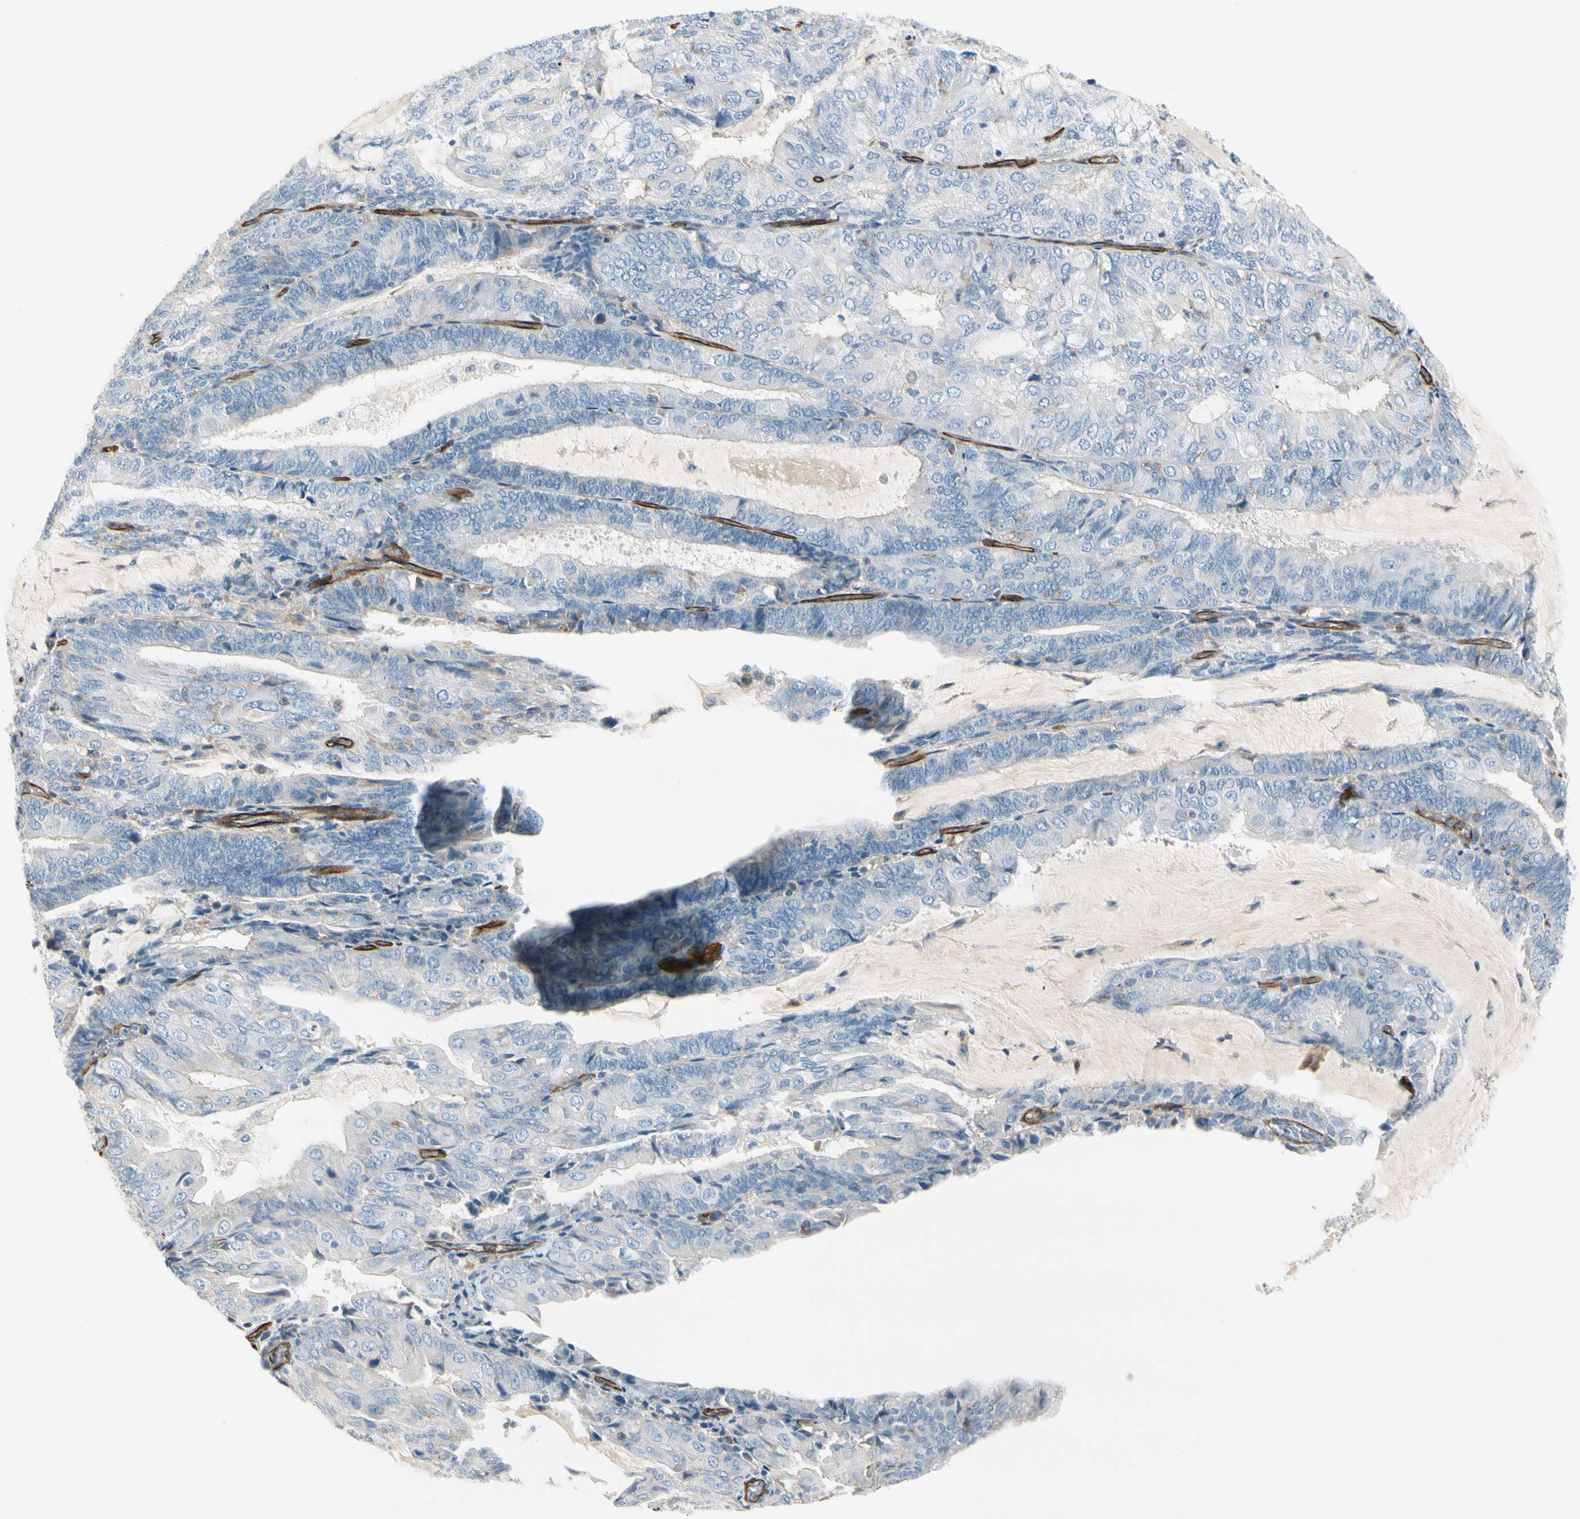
{"staining": {"intensity": "negative", "quantity": "none", "location": "none"}, "tissue": "endometrial cancer", "cell_type": "Tumor cells", "image_type": "cancer", "snomed": [{"axis": "morphology", "description": "Adenocarcinoma, NOS"}, {"axis": "topography", "description": "Endometrium"}], "caption": "Human endometrial cancer stained for a protein using immunohistochemistry demonstrates no staining in tumor cells.", "gene": "CD93", "patient": {"sex": "female", "age": 81}}